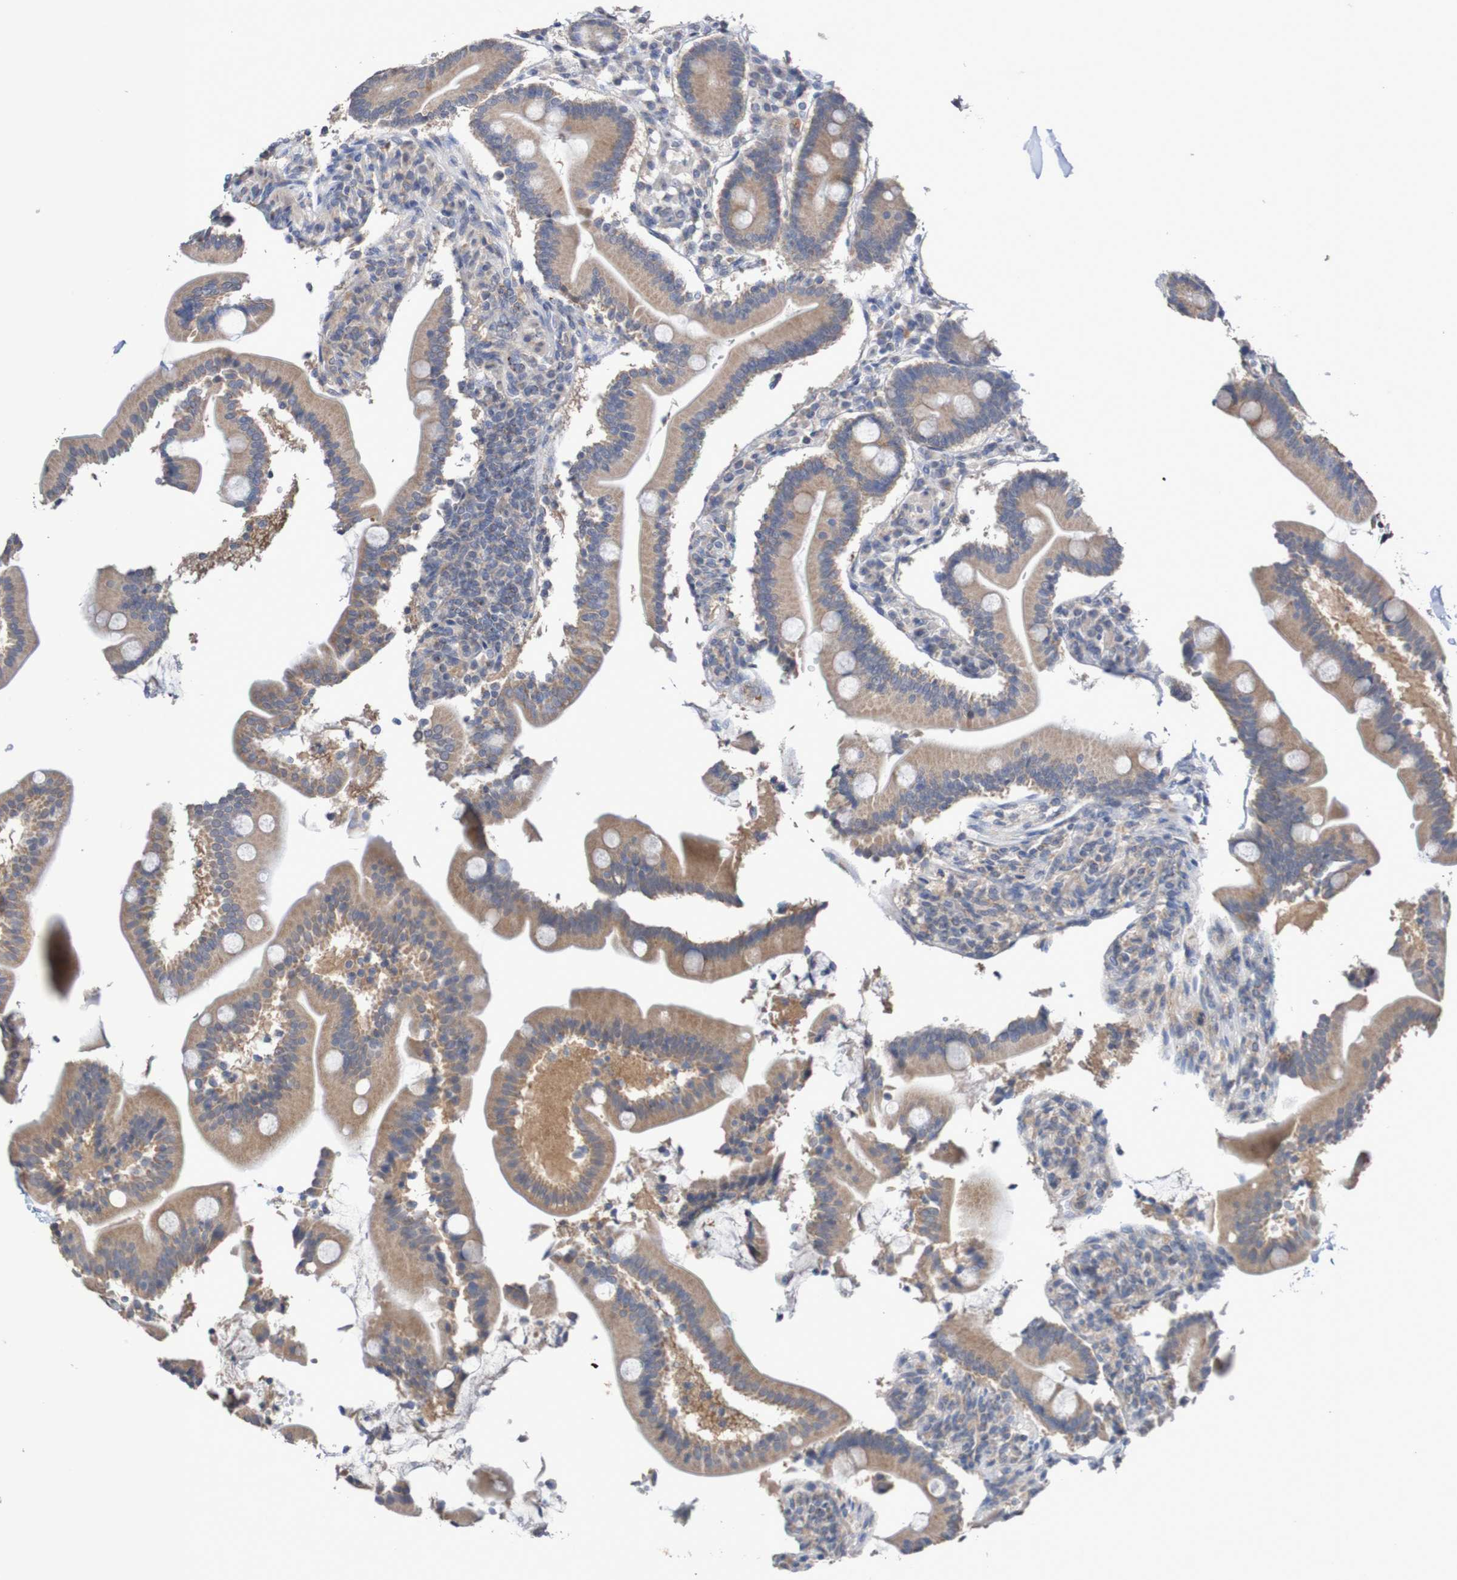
{"staining": {"intensity": "moderate", "quantity": ">75%", "location": "cytoplasmic/membranous"}, "tissue": "duodenum", "cell_type": "Glandular cells", "image_type": "normal", "snomed": [{"axis": "morphology", "description": "Normal tissue, NOS"}, {"axis": "topography", "description": "Duodenum"}], "caption": "Human duodenum stained for a protein (brown) reveals moderate cytoplasmic/membranous positive staining in about >75% of glandular cells.", "gene": "C3orf18", "patient": {"sex": "male", "age": 54}}